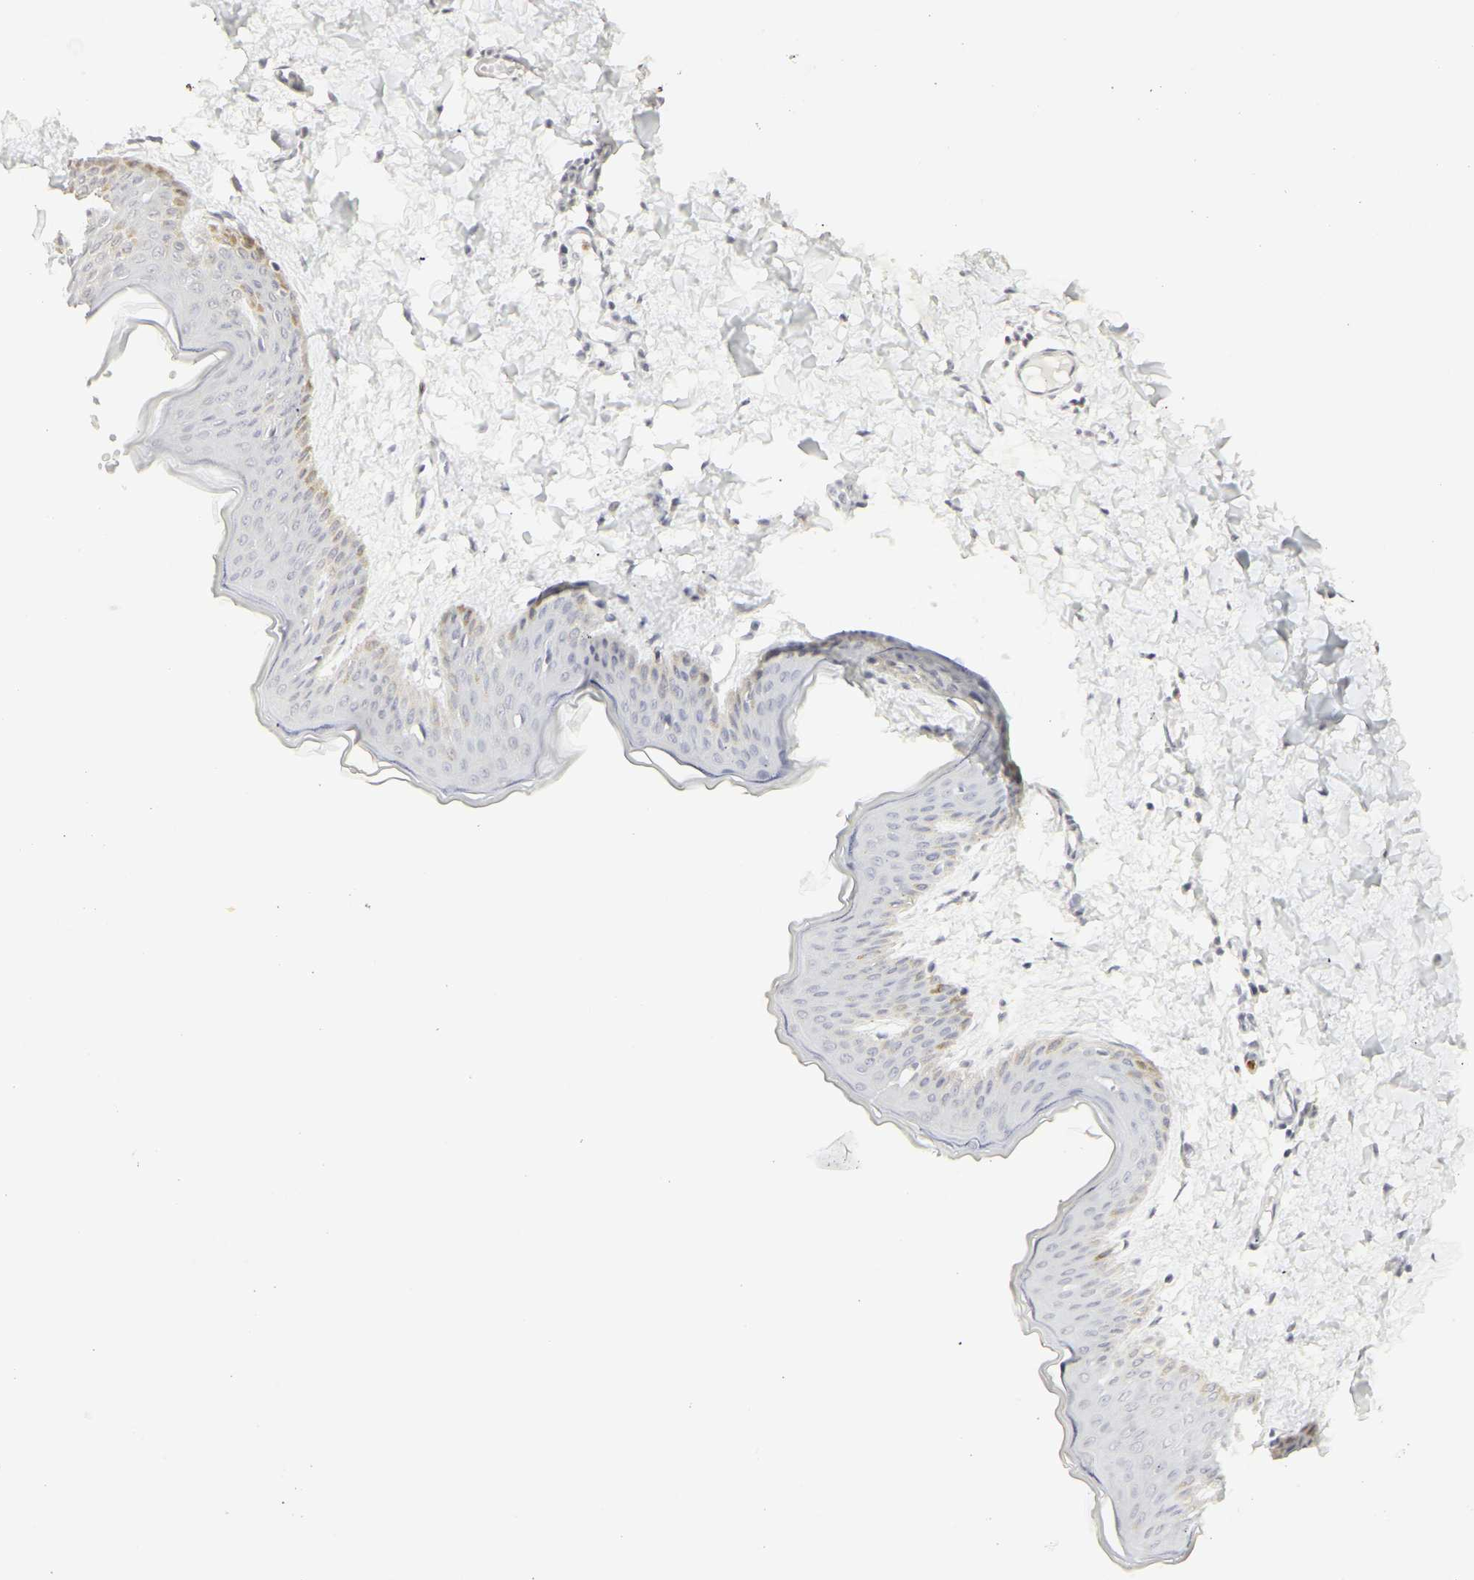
{"staining": {"intensity": "negative", "quantity": "none", "location": "none"}, "tissue": "skin", "cell_type": "Fibroblasts", "image_type": "normal", "snomed": [{"axis": "morphology", "description": "Normal tissue, NOS"}, {"axis": "topography", "description": "Skin"}], "caption": "Immunohistochemistry histopathology image of benign human skin stained for a protein (brown), which exhibits no expression in fibroblasts.", "gene": "MPO", "patient": {"sex": "female", "age": 17}}